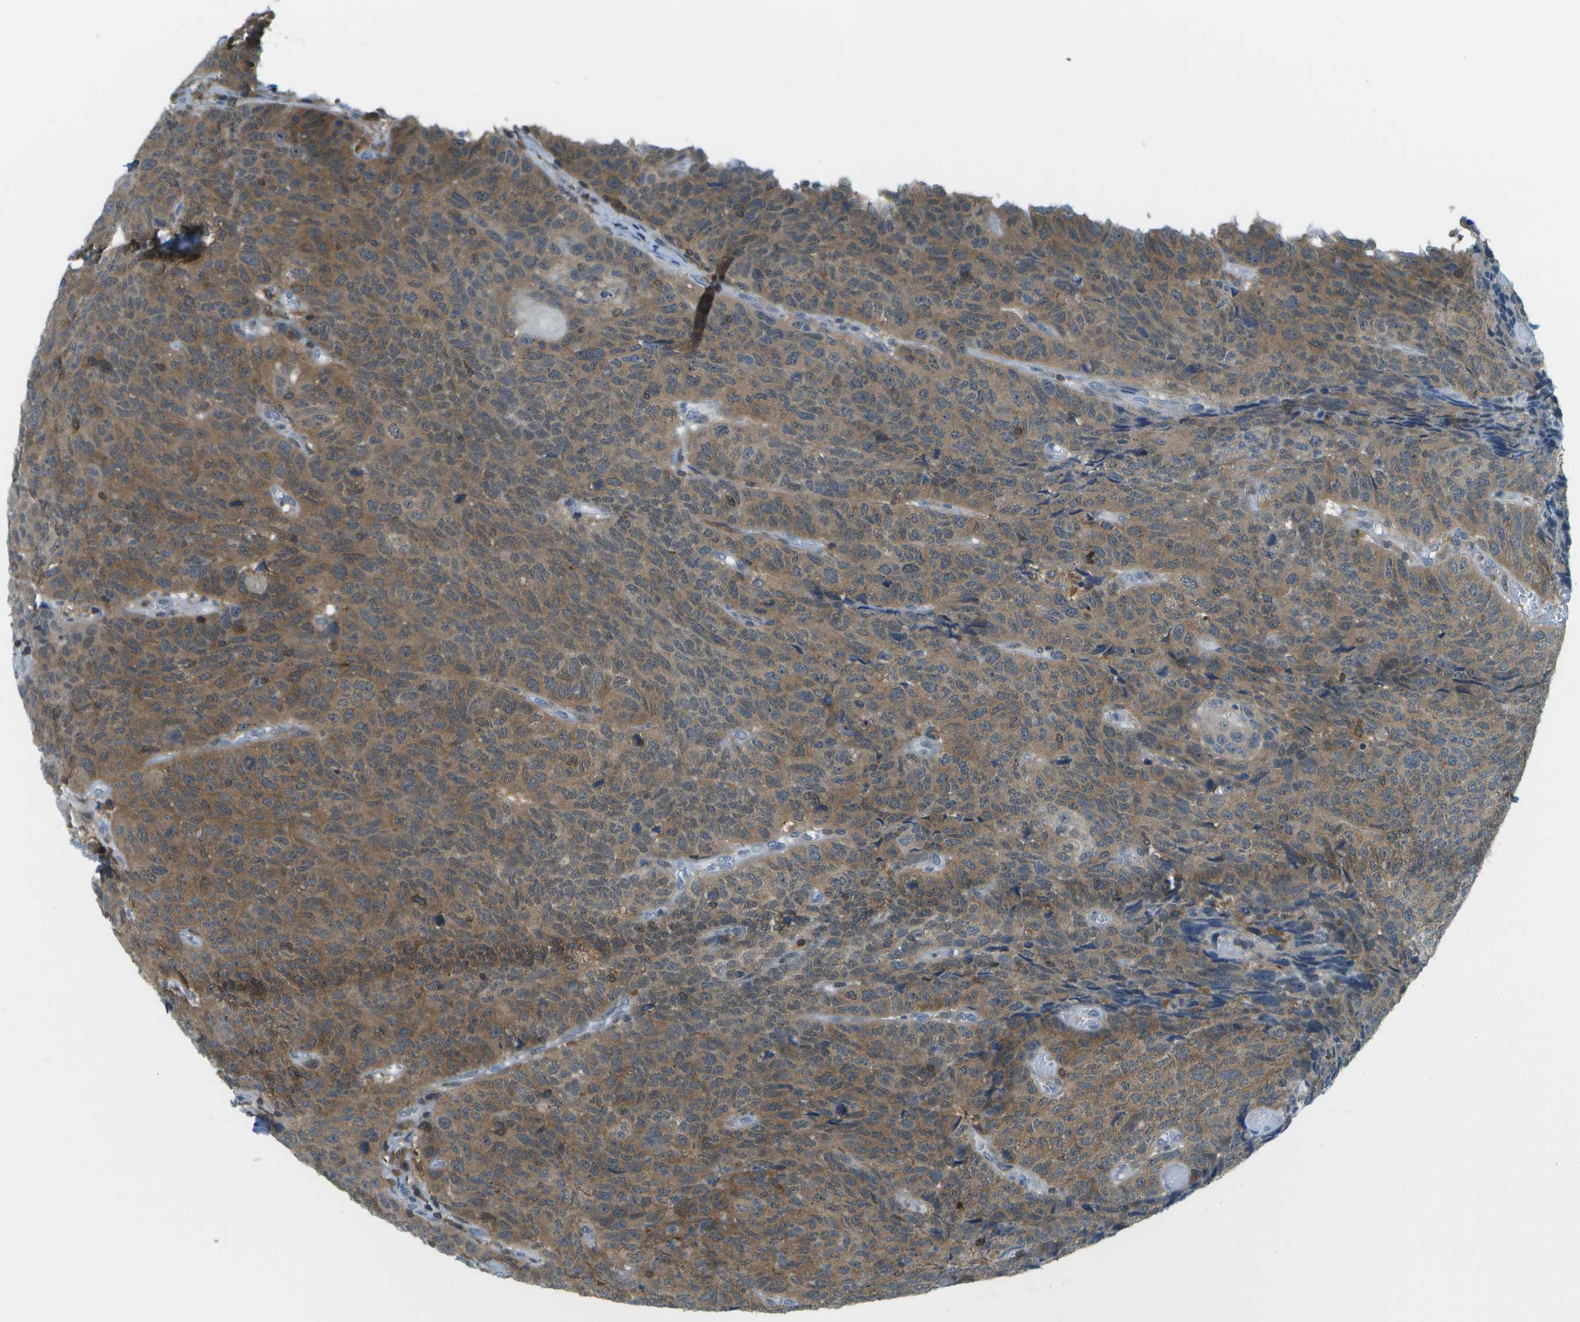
{"staining": {"intensity": "moderate", "quantity": ">75%", "location": "cytoplasmic/membranous"}, "tissue": "head and neck cancer", "cell_type": "Tumor cells", "image_type": "cancer", "snomed": [{"axis": "morphology", "description": "Squamous cell carcinoma, NOS"}, {"axis": "topography", "description": "Head-Neck"}], "caption": "The micrograph reveals immunohistochemical staining of head and neck cancer (squamous cell carcinoma). There is moderate cytoplasmic/membranous staining is identified in approximately >75% of tumor cells.", "gene": "CDH23", "patient": {"sex": "male", "age": 66}}